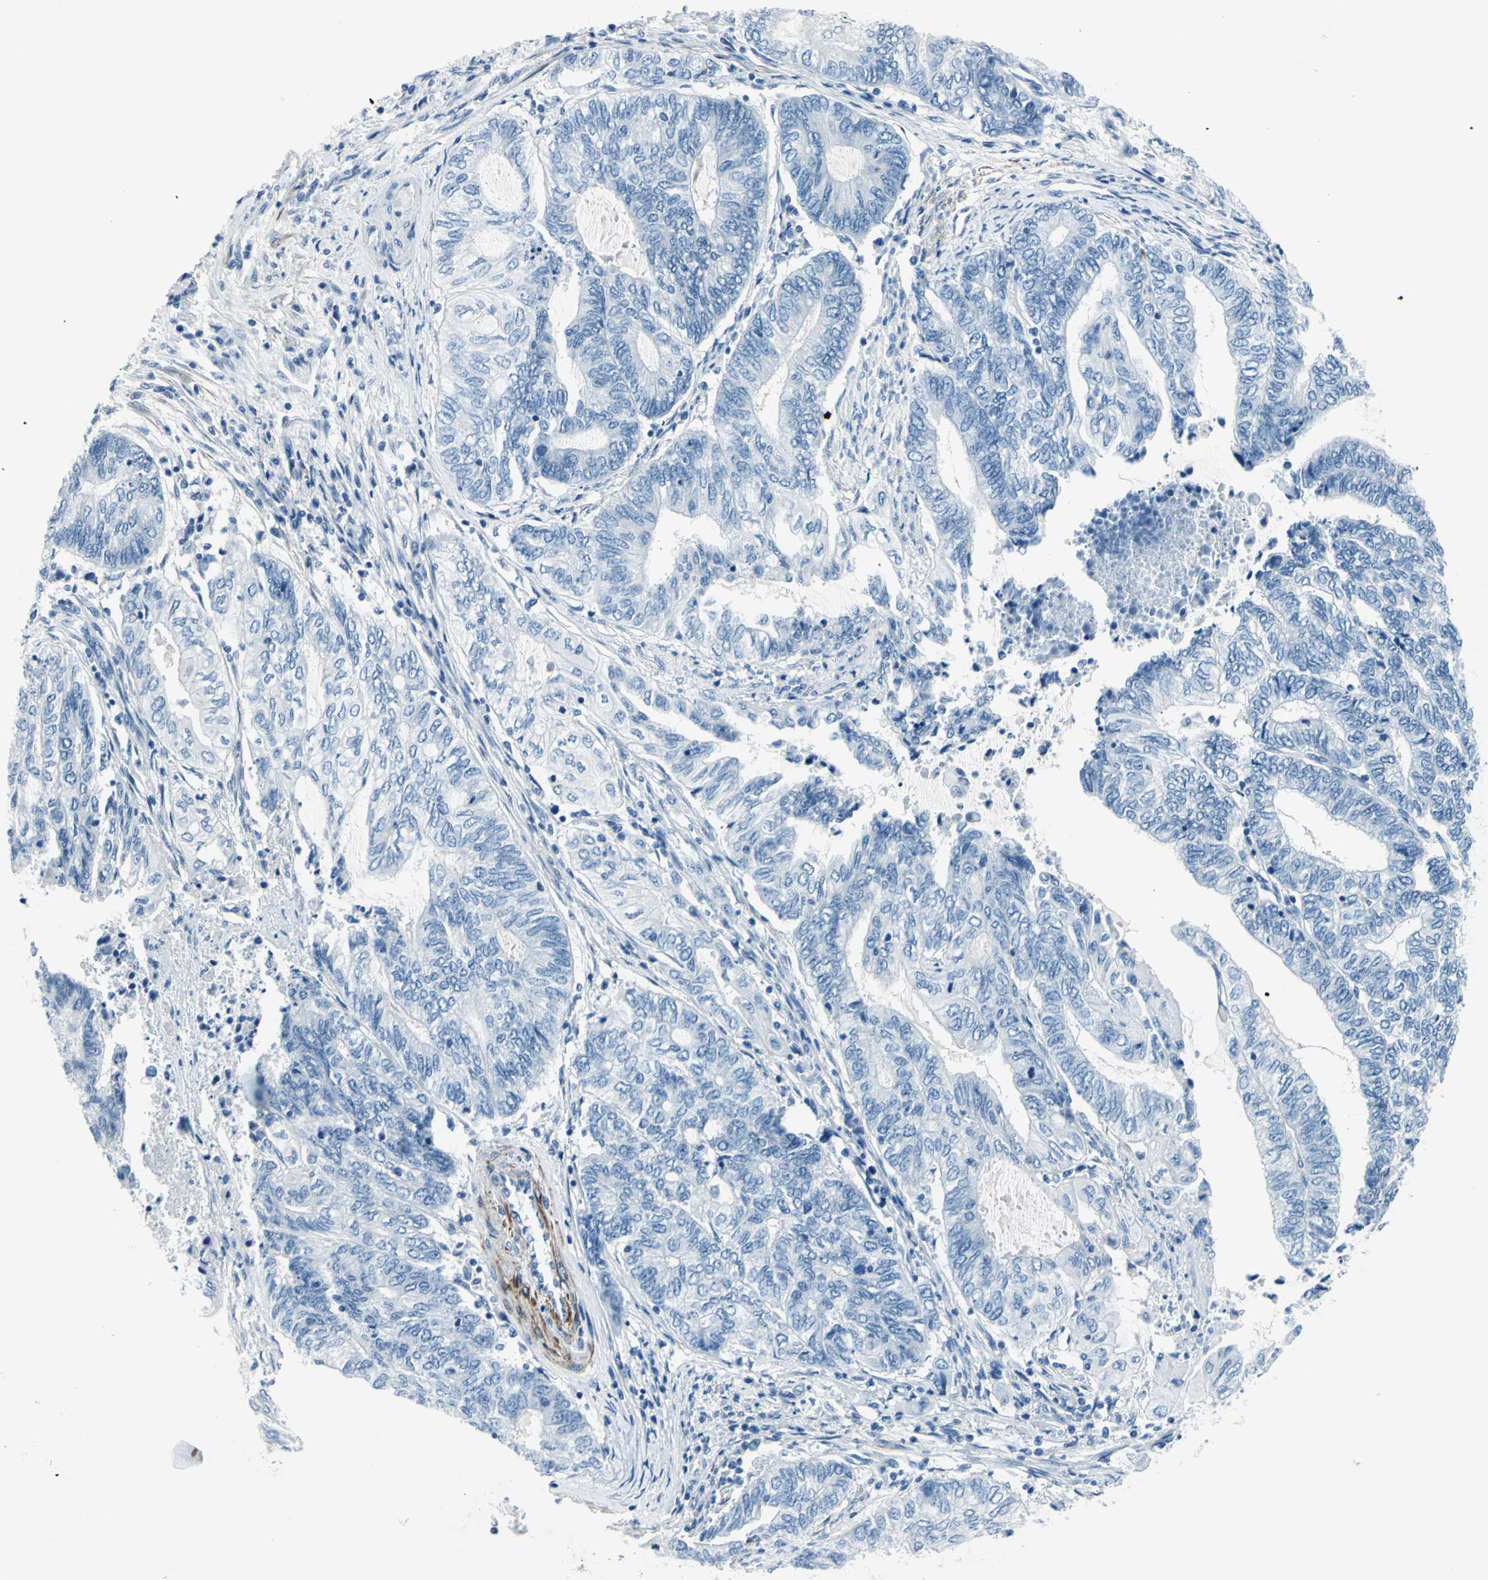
{"staining": {"intensity": "negative", "quantity": "none", "location": "none"}, "tissue": "endometrial cancer", "cell_type": "Tumor cells", "image_type": "cancer", "snomed": [{"axis": "morphology", "description": "Adenocarcinoma, NOS"}, {"axis": "topography", "description": "Uterus"}, {"axis": "topography", "description": "Endometrium"}], "caption": "This is an immunohistochemistry (IHC) photomicrograph of human adenocarcinoma (endometrial). There is no staining in tumor cells.", "gene": "CDH15", "patient": {"sex": "female", "age": 70}}